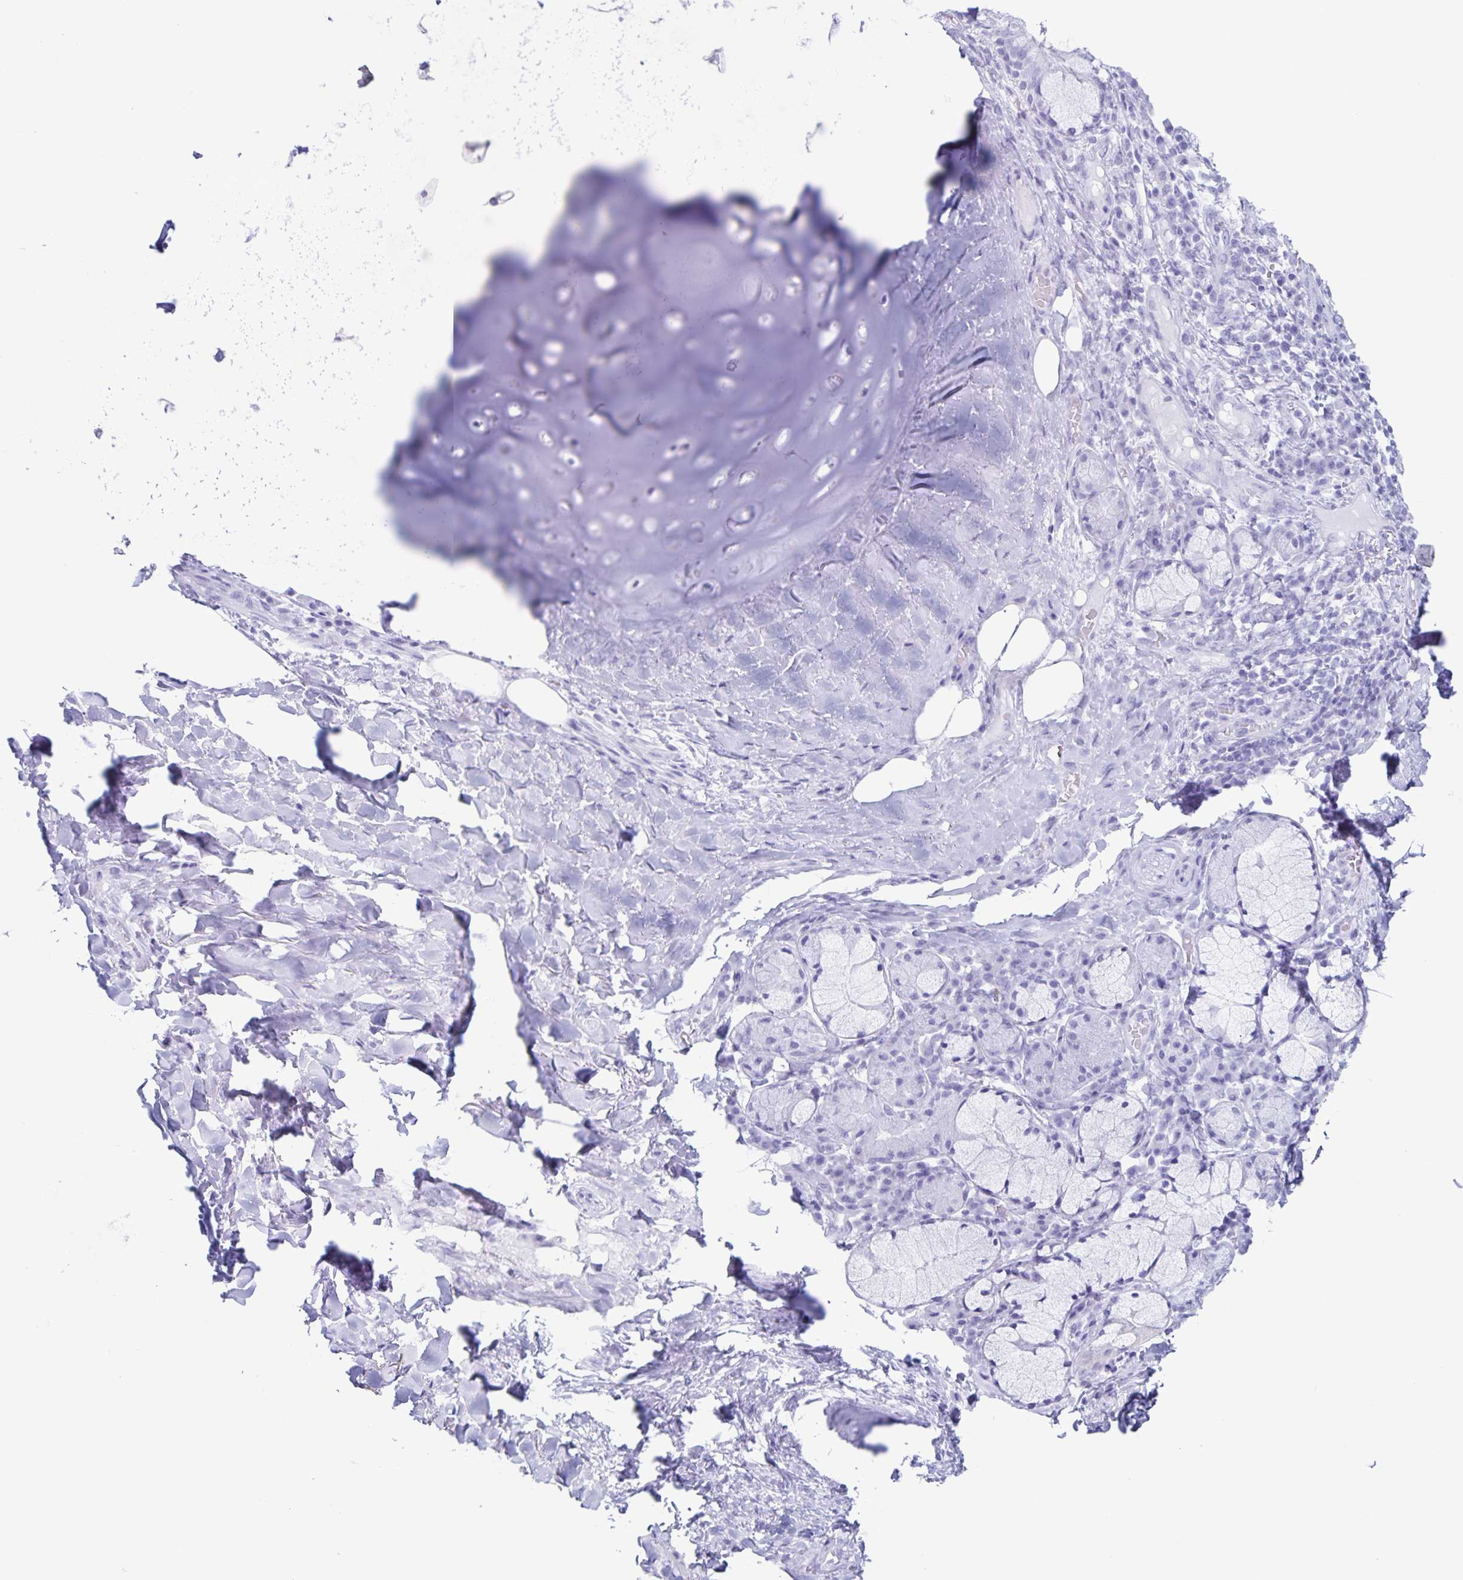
{"staining": {"intensity": "negative", "quantity": "none", "location": "none"}, "tissue": "adipose tissue", "cell_type": "Adipocytes", "image_type": "normal", "snomed": [{"axis": "morphology", "description": "Normal tissue, NOS"}, {"axis": "topography", "description": "Cartilage tissue"}, {"axis": "topography", "description": "Bronchus"}], "caption": "This image is of normal adipose tissue stained with immunohistochemistry to label a protein in brown with the nuclei are counter-stained blue. There is no staining in adipocytes. (Brightfield microscopy of DAB (3,3'-diaminobenzidine) immunohistochemistry at high magnification).", "gene": "C12orf56", "patient": {"sex": "male", "age": 56}}